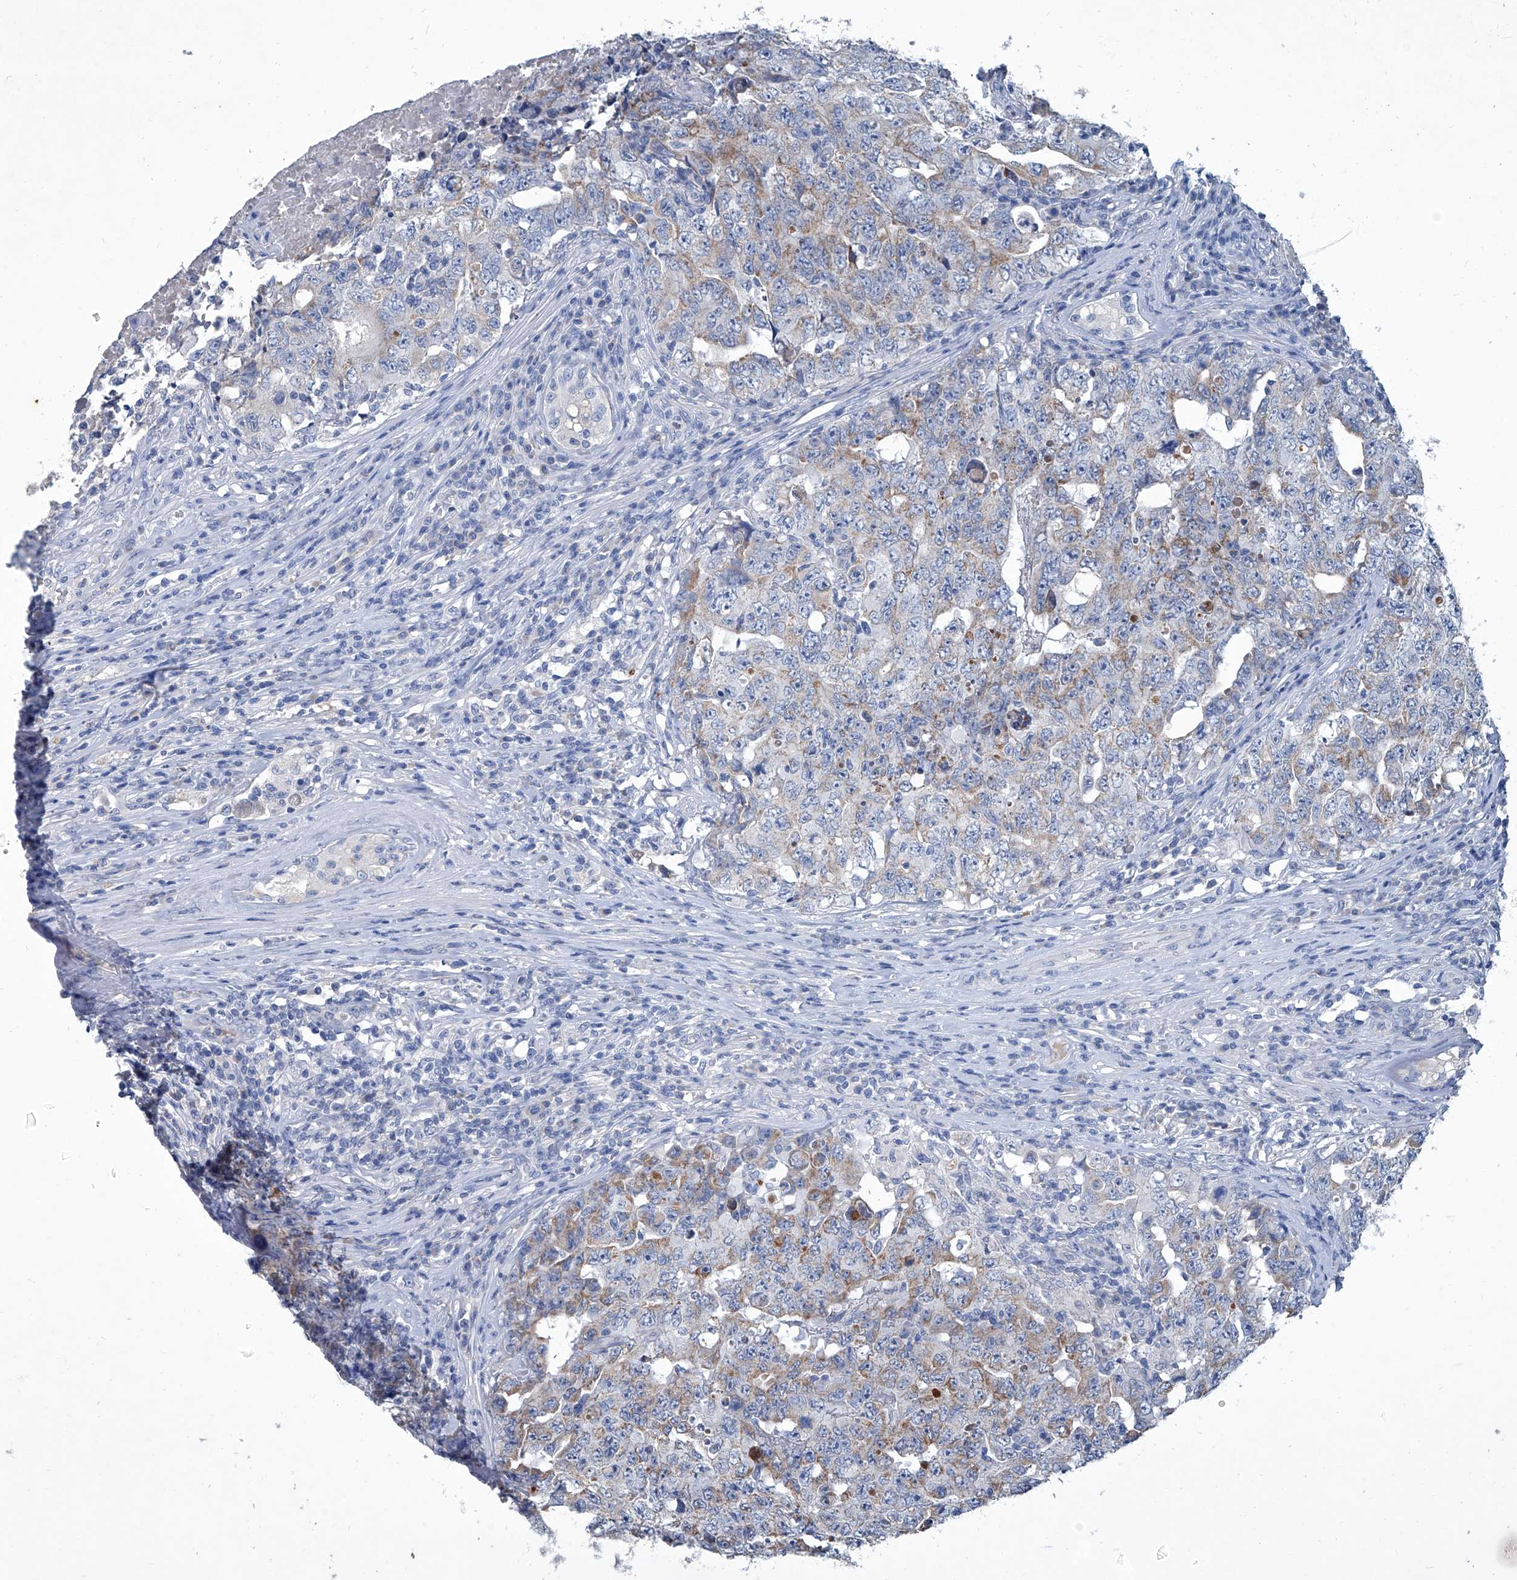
{"staining": {"intensity": "weak", "quantity": "25%-75%", "location": "cytoplasmic/membranous"}, "tissue": "testis cancer", "cell_type": "Tumor cells", "image_type": "cancer", "snomed": [{"axis": "morphology", "description": "Carcinoma, Embryonal, NOS"}, {"axis": "topography", "description": "Testis"}], "caption": "The image displays immunohistochemical staining of testis embryonal carcinoma. There is weak cytoplasmic/membranous positivity is appreciated in approximately 25%-75% of tumor cells.", "gene": "MTARC1", "patient": {"sex": "male", "age": 26}}